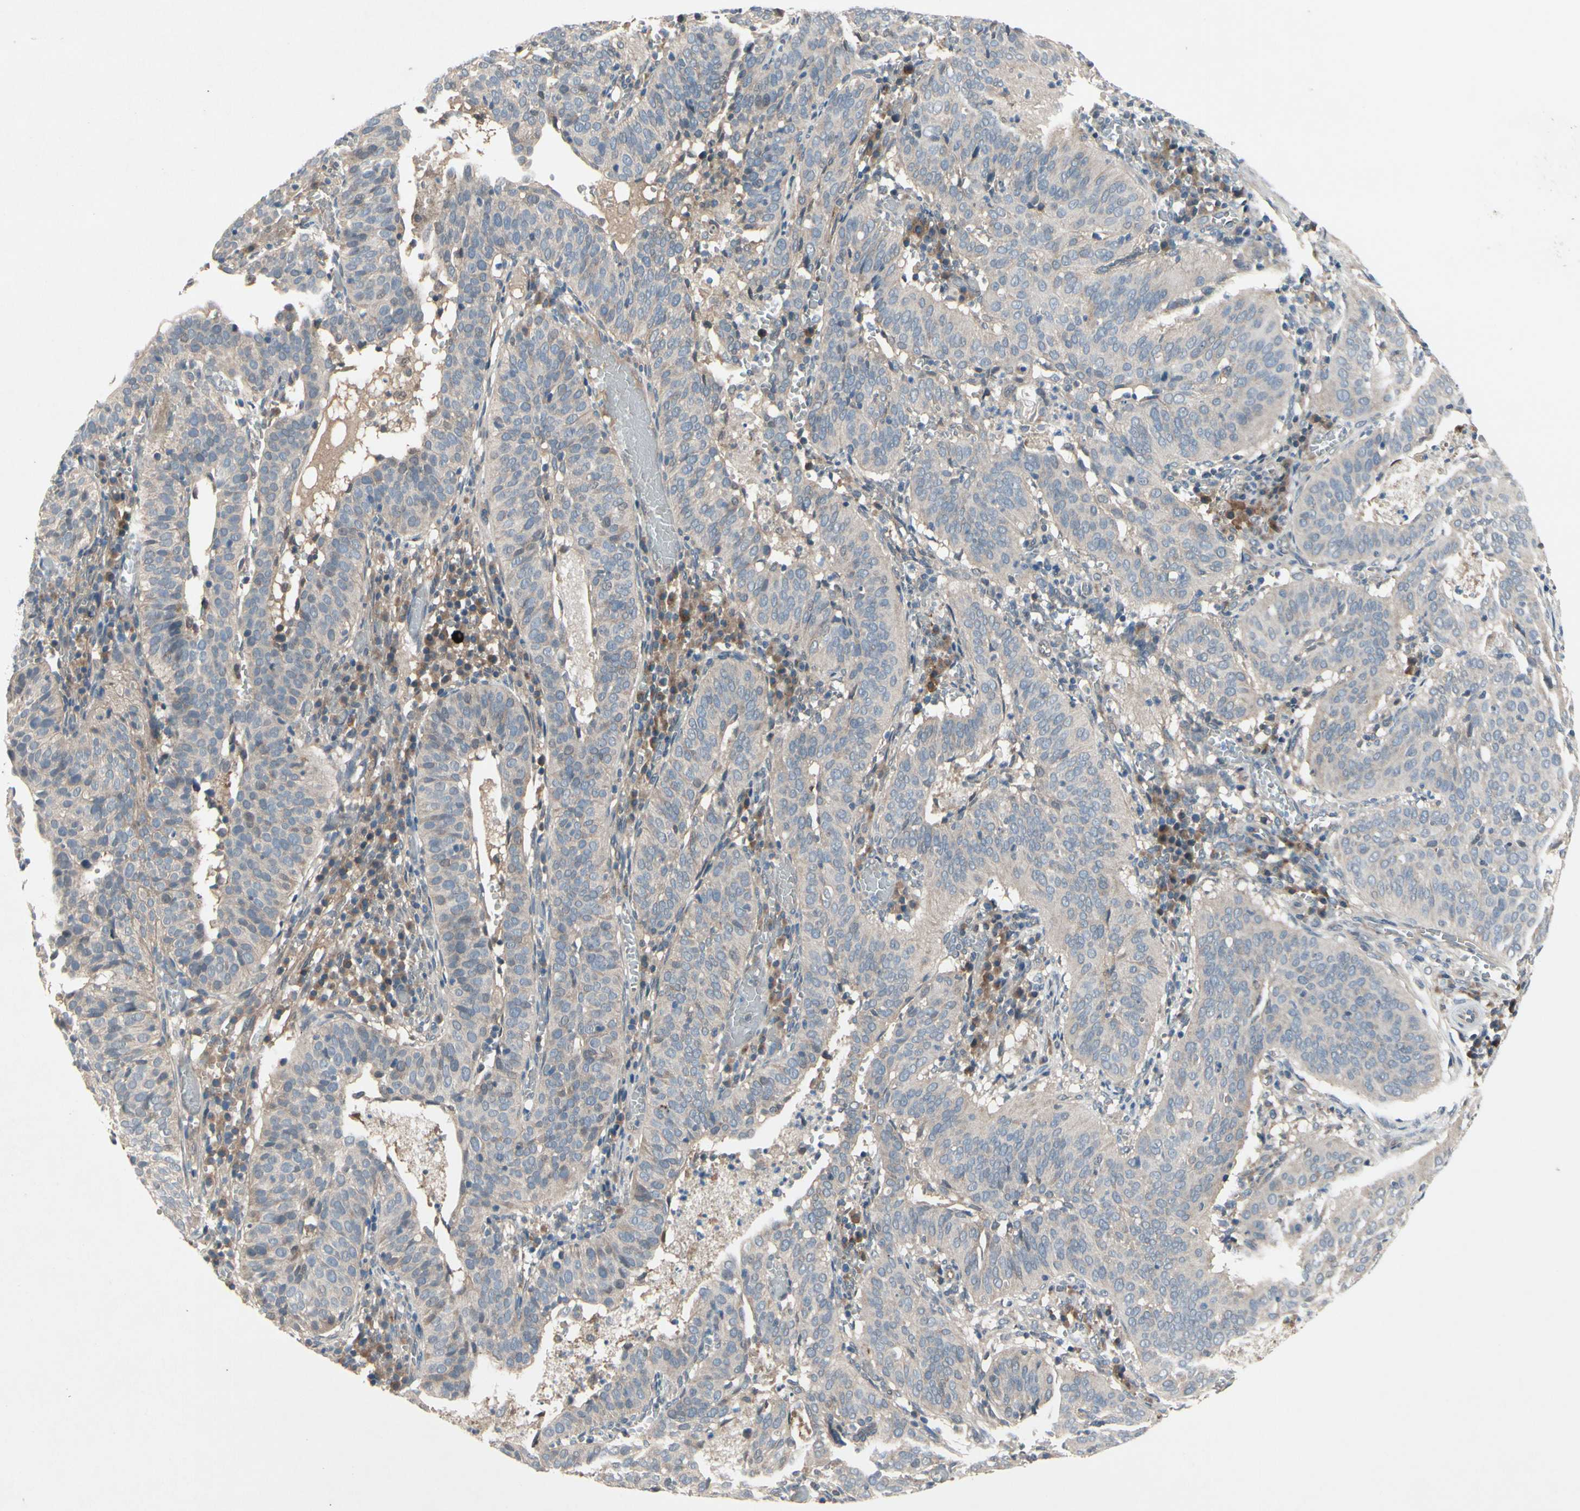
{"staining": {"intensity": "weak", "quantity": "<25%", "location": "cytoplasmic/membranous"}, "tissue": "cervical cancer", "cell_type": "Tumor cells", "image_type": "cancer", "snomed": [{"axis": "morphology", "description": "Squamous cell carcinoma, NOS"}, {"axis": "topography", "description": "Cervix"}], "caption": "Immunohistochemical staining of cervical squamous cell carcinoma displays no significant expression in tumor cells.", "gene": "ICAM5", "patient": {"sex": "female", "age": 39}}